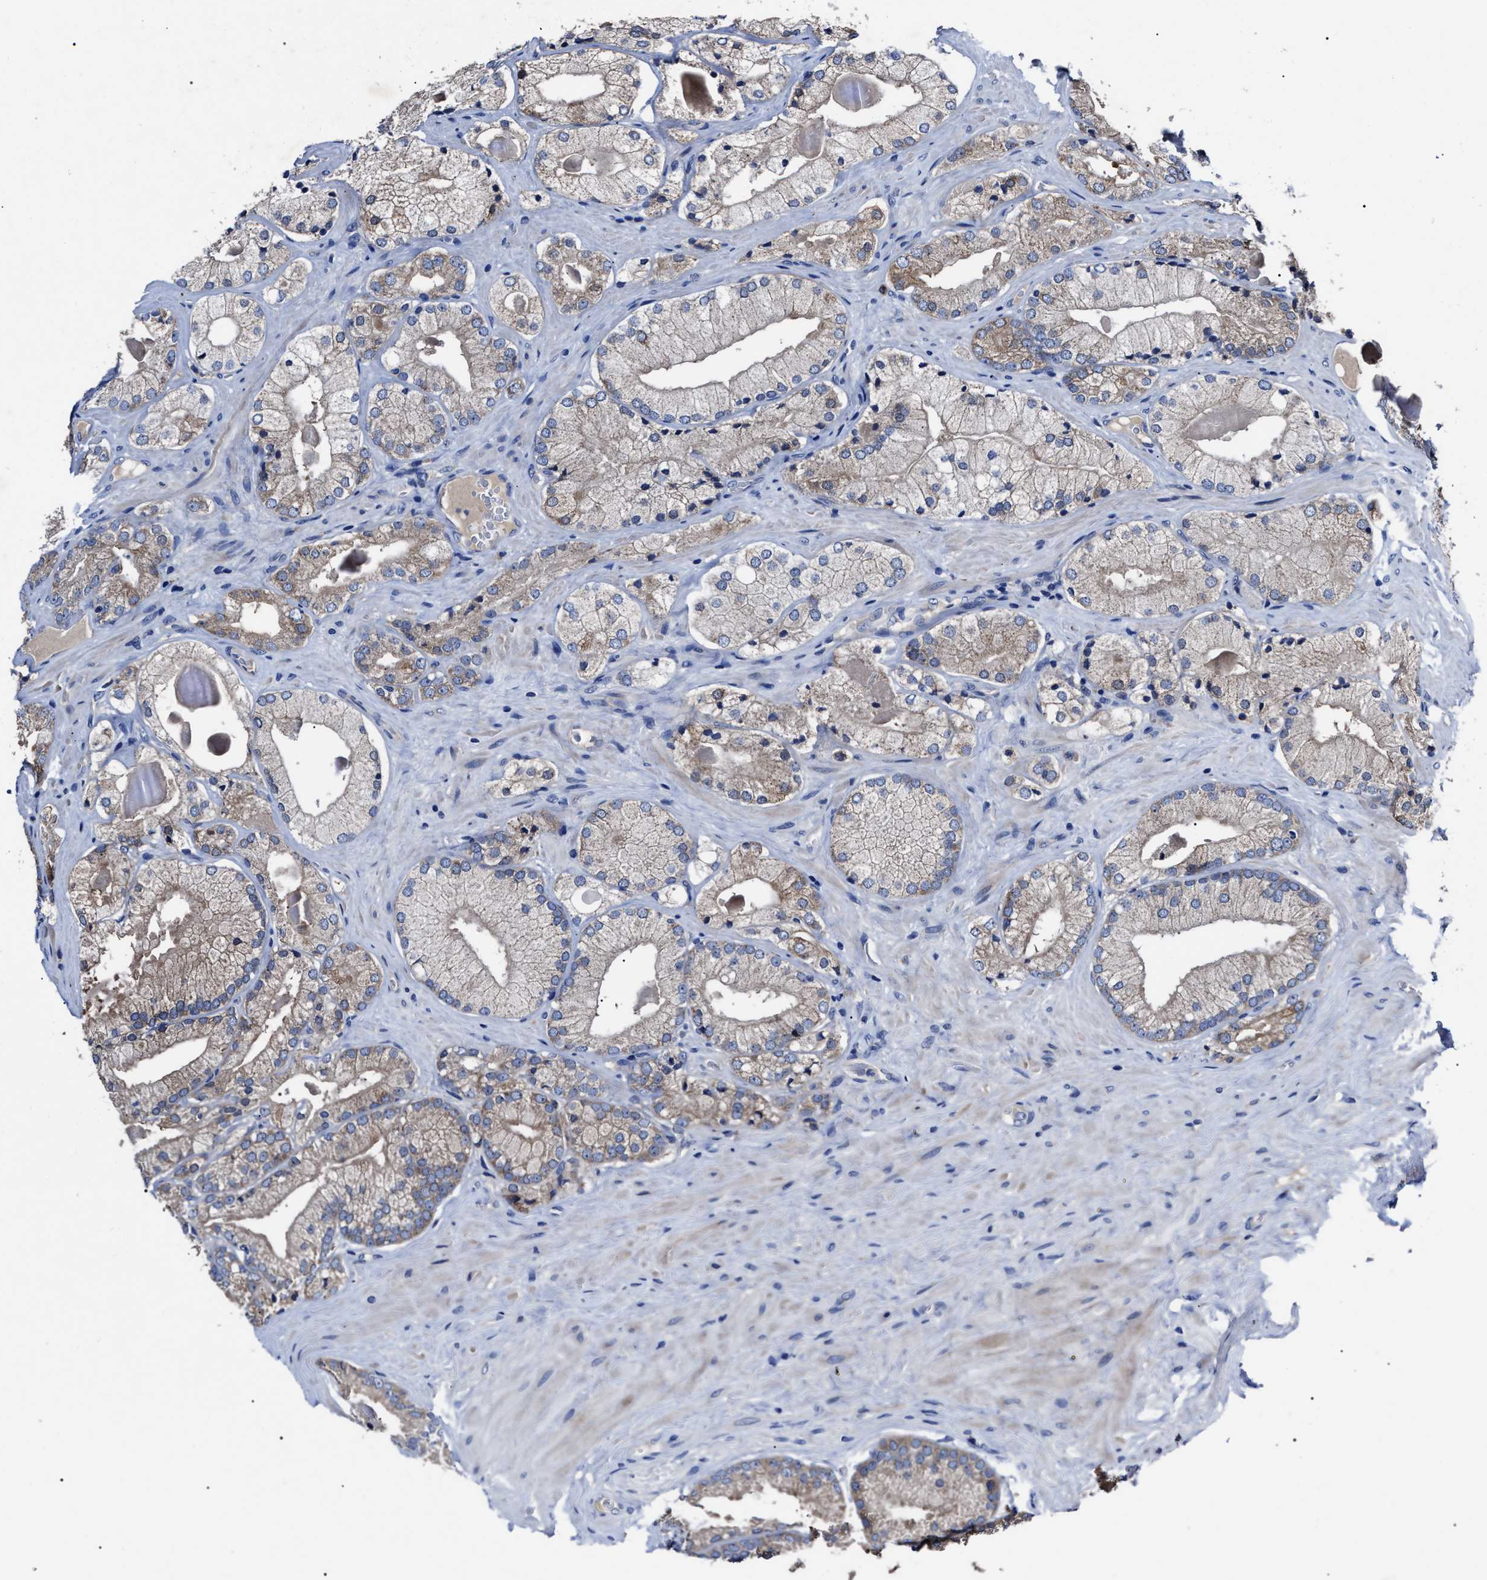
{"staining": {"intensity": "weak", "quantity": ">75%", "location": "cytoplasmic/membranous"}, "tissue": "prostate cancer", "cell_type": "Tumor cells", "image_type": "cancer", "snomed": [{"axis": "morphology", "description": "Adenocarcinoma, Low grade"}, {"axis": "topography", "description": "Prostate"}], "caption": "Immunohistochemistry micrograph of neoplastic tissue: human low-grade adenocarcinoma (prostate) stained using immunohistochemistry exhibits low levels of weak protein expression localized specifically in the cytoplasmic/membranous of tumor cells, appearing as a cytoplasmic/membranous brown color.", "gene": "MACC1", "patient": {"sex": "male", "age": 65}}